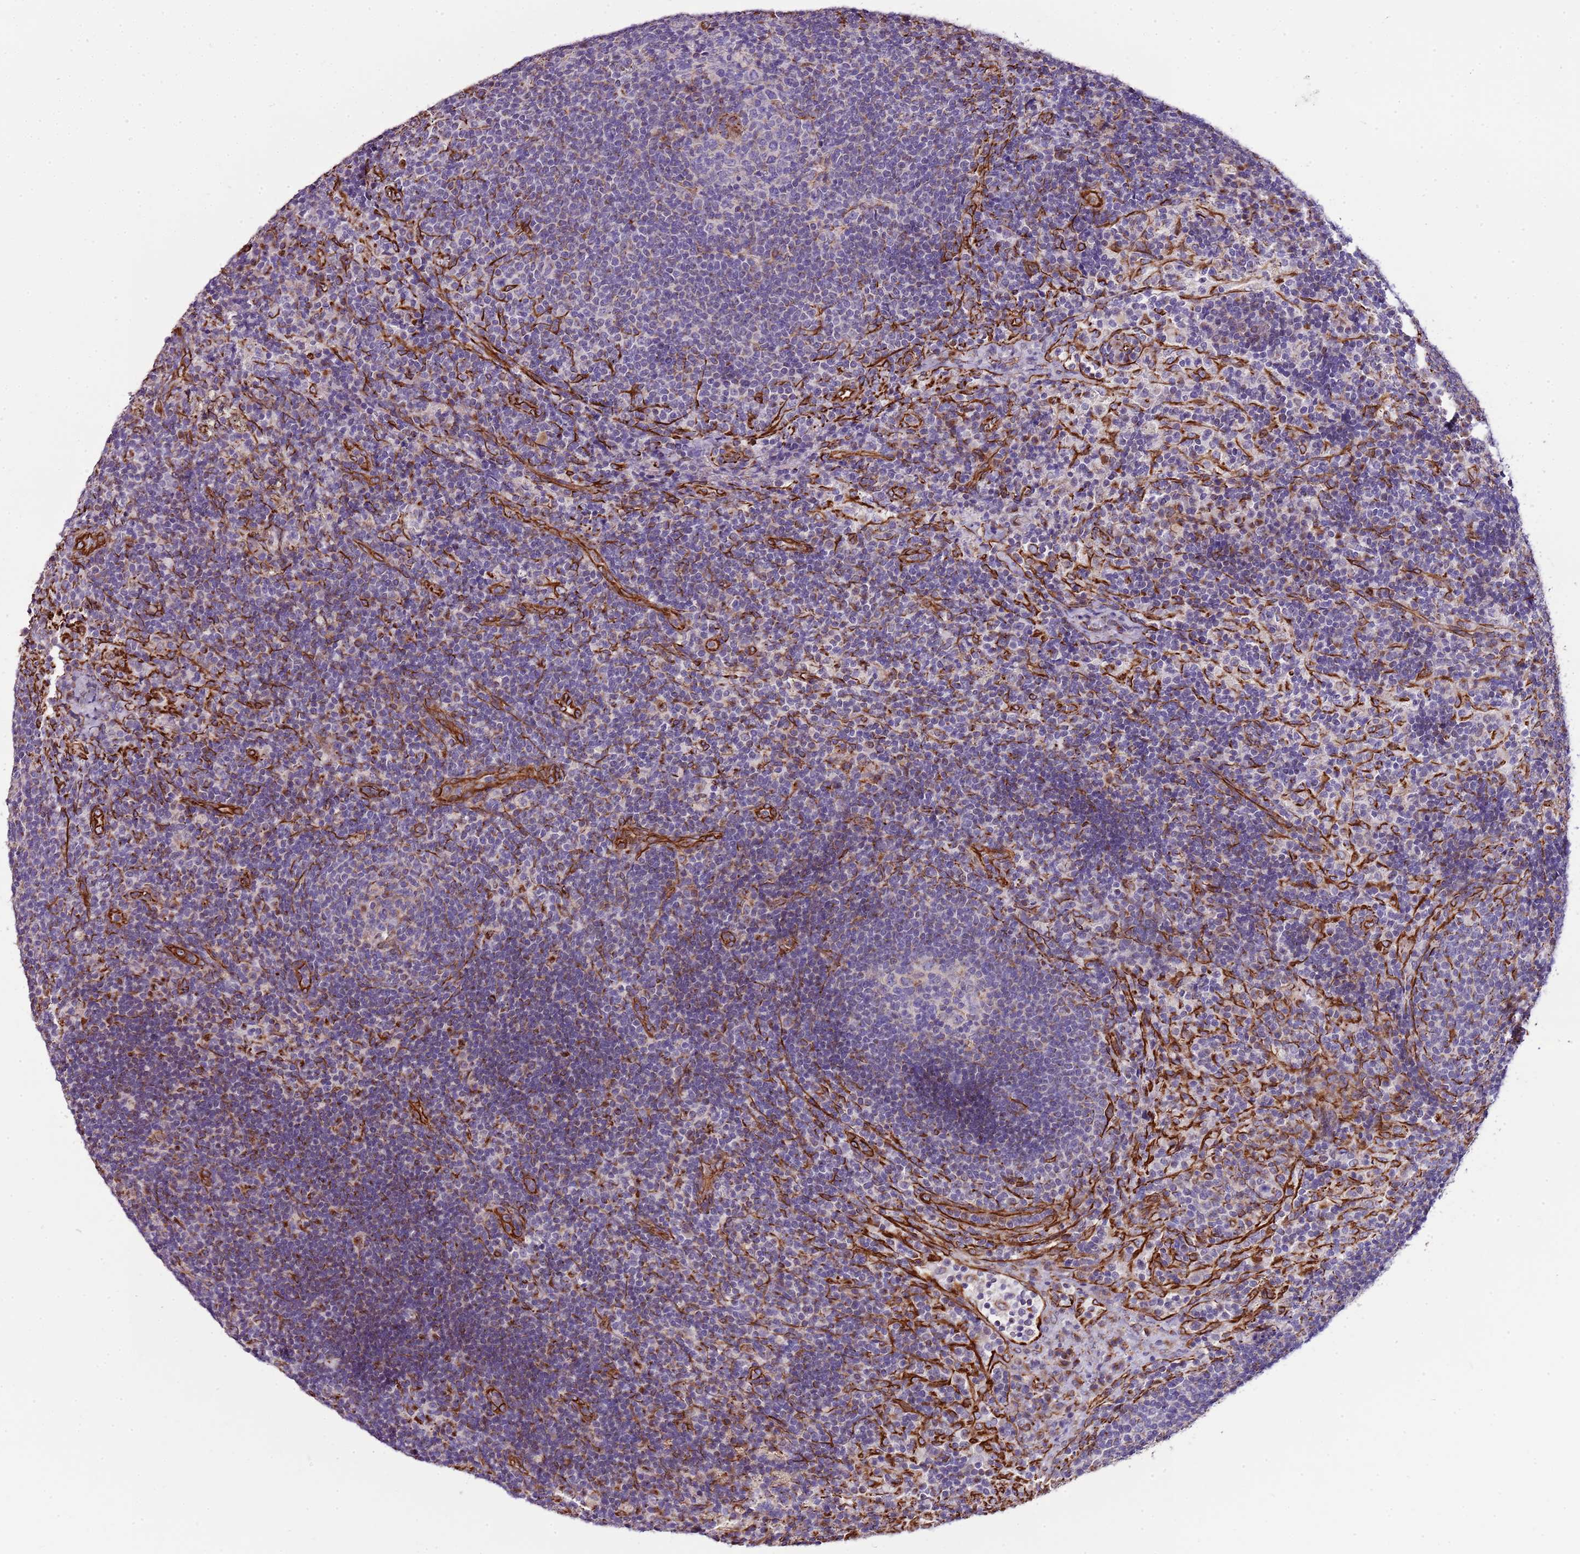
{"staining": {"intensity": "negative", "quantity": "none", "location": "none"}, "tissue": "lymph node", "cell_type": "Germinal center cells", "image_type": "normal", "snomed": [{"axis": "morphology", "description": "Normal tissue, NOS"}, {"axis": "topography", "description": "Lymph node"}], "caption": "Immunohistochemistry histopathology image of benign human lymph node stained for a protein (brown), which reveals no positivity in germinal center cells.", "gene": "ZNF786", "patient": {"sex": "female", "age": 70}}